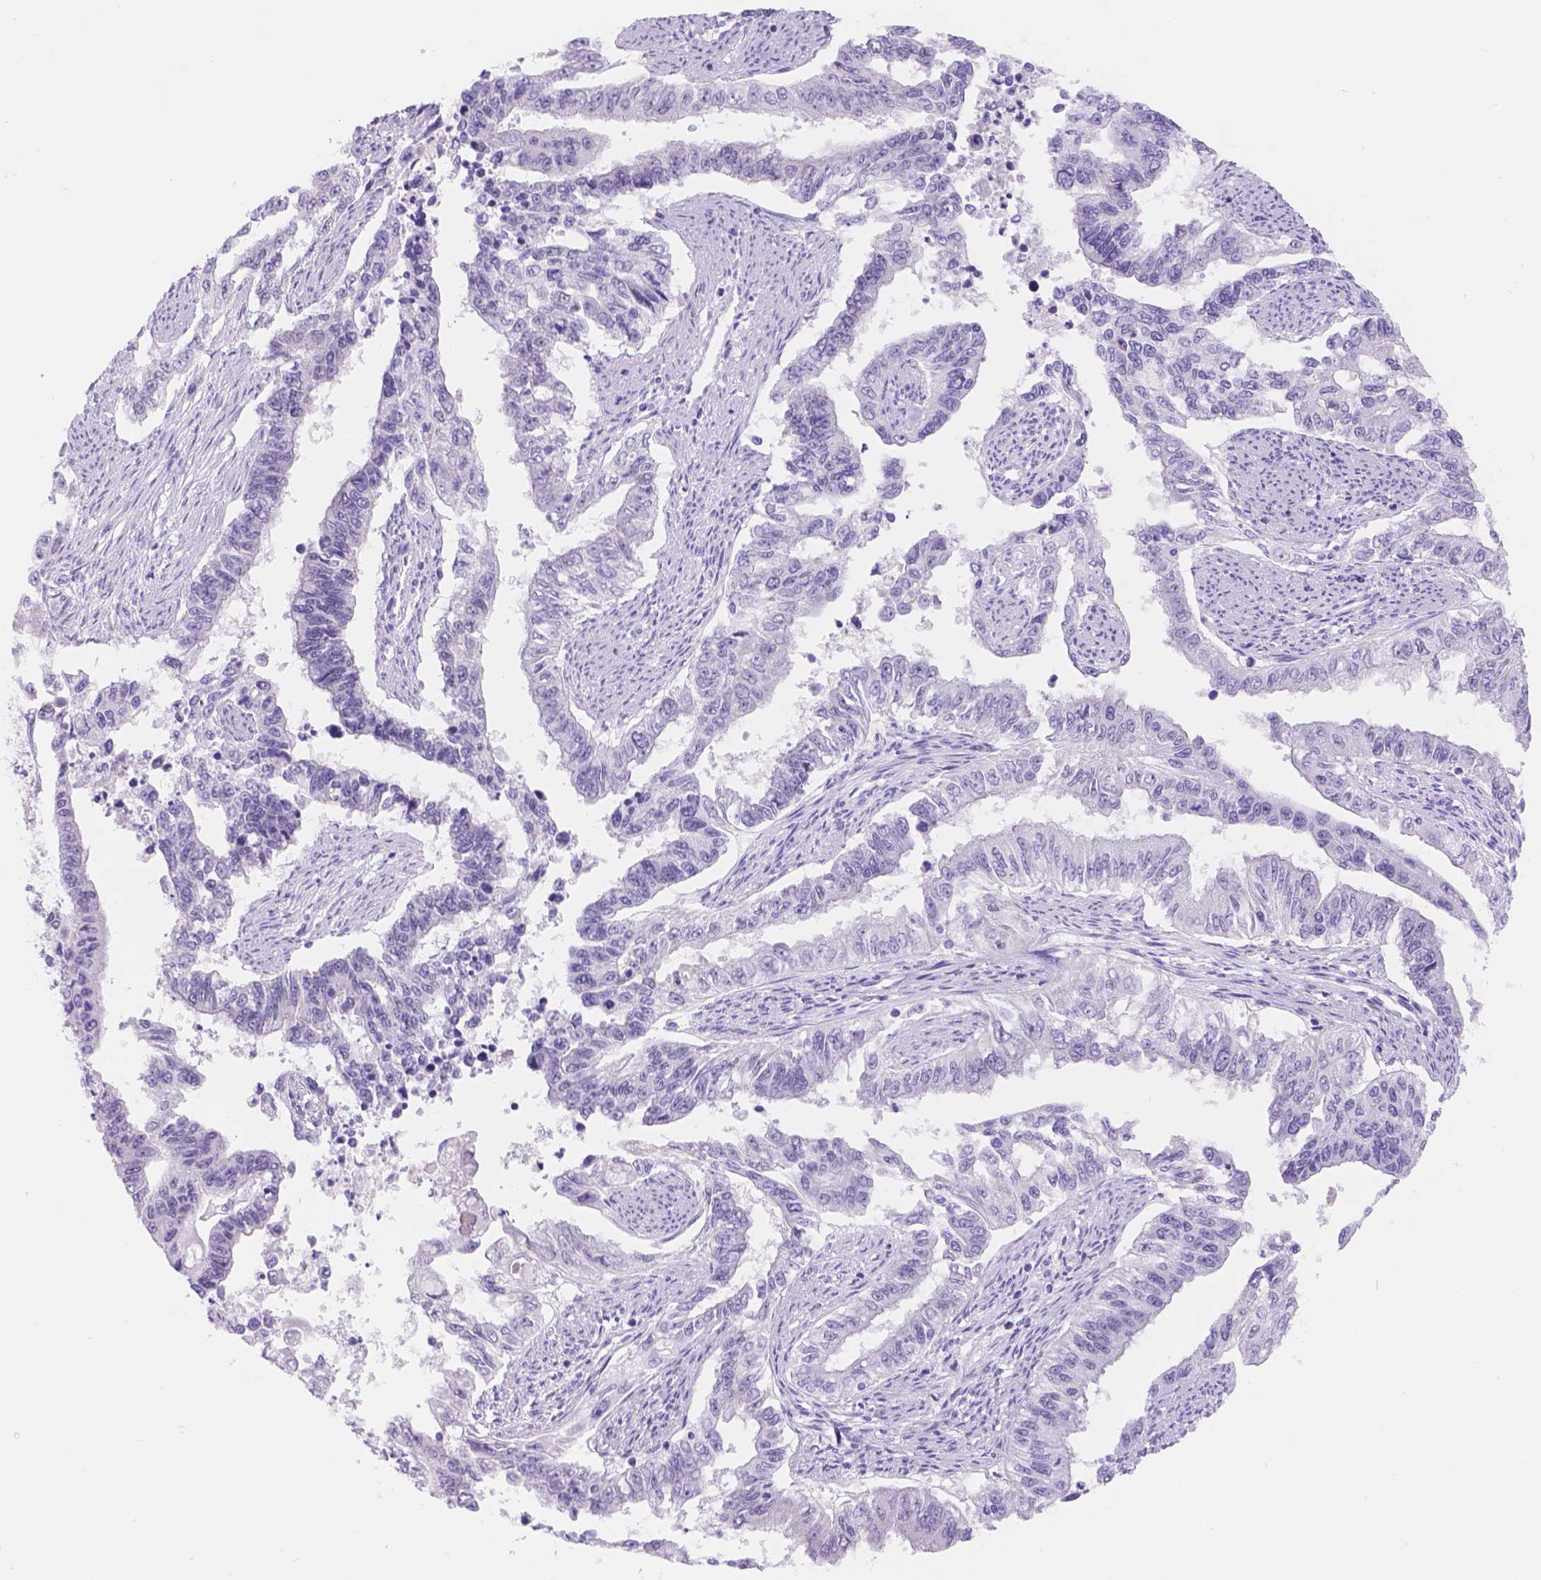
{"staining": {"intensity": "negative", "quantity": "none", "location": "none"}, "tissue": "endometrial cancer", "cell_type": "Tumor cells", "image_type": "cancer", "snomed": [{"axis": "morphology", "description": "Adenocarcinoma, NOS"}, {"axis": "topography", "description": "Uterus"}], "caption": "Tumor cells show no significant protein positivity in endometrial cancer. (Immunohistochemistry, brightfield microscopy, high magnification).", "gene": "DCC", "patient": {"sex": "female", "age": 59}}